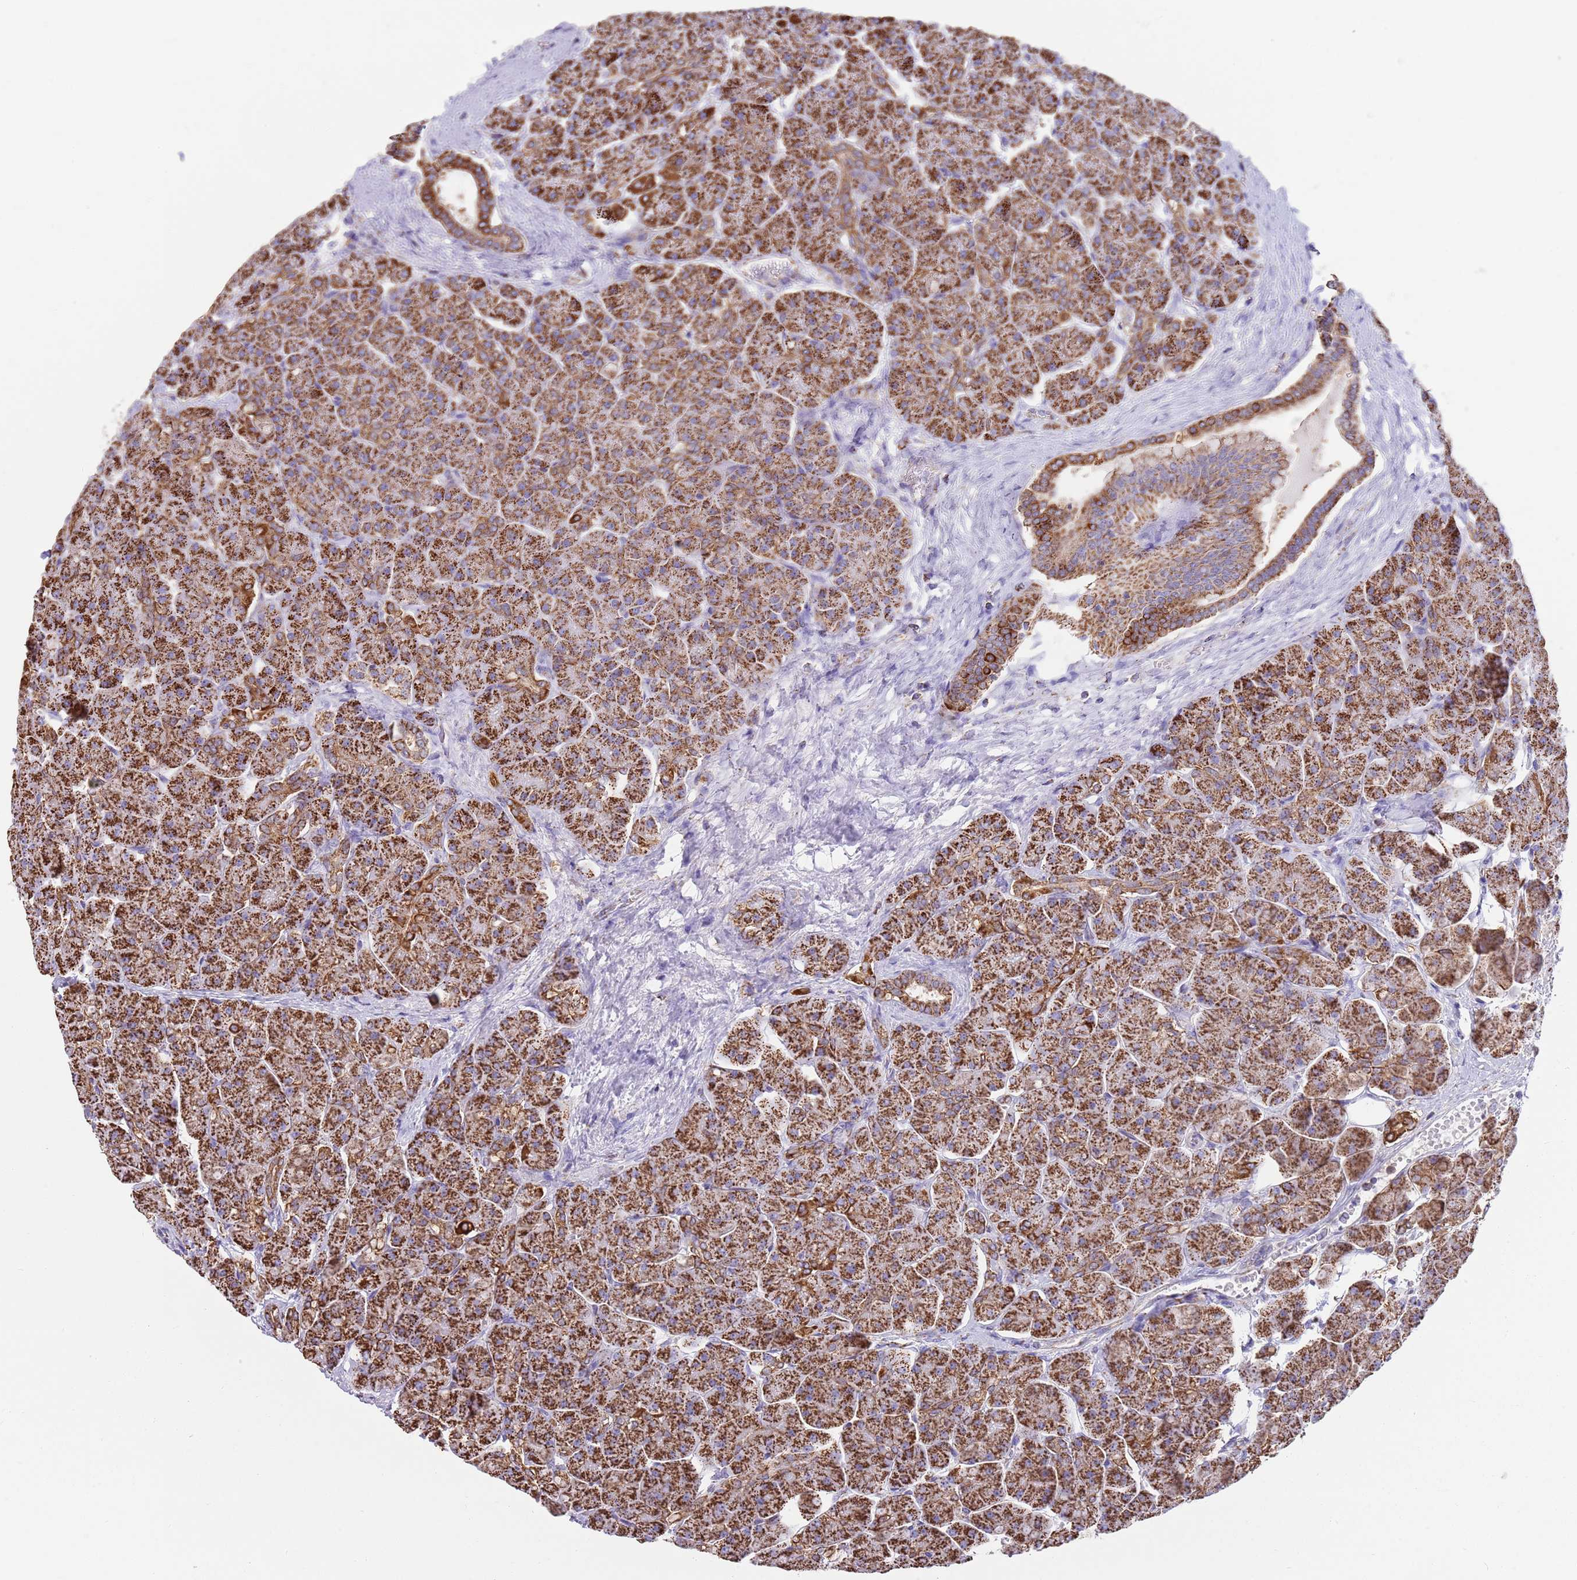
{"staining": {"intensity": "strong", "quantity": ">75%", "location": "cytoplasmic/membranous"}, "tissue": "pancreas", "cell_type": "Exocrine glandular cells", "image_type": "normal", "snomed": [{"axis": "morphology", "description": "Normal tissue, NOS"}, {"axis": "topography", "description": "Pancreas"}], "caption": "Normal pancreas was stained to show a protein in brown. There is high levels of strong cytoplasmic/membranous positivity in about >75% of exocrine glandular cells.", "gene": "TTLL1", "patient": {"sex": "male", "age": 66}}